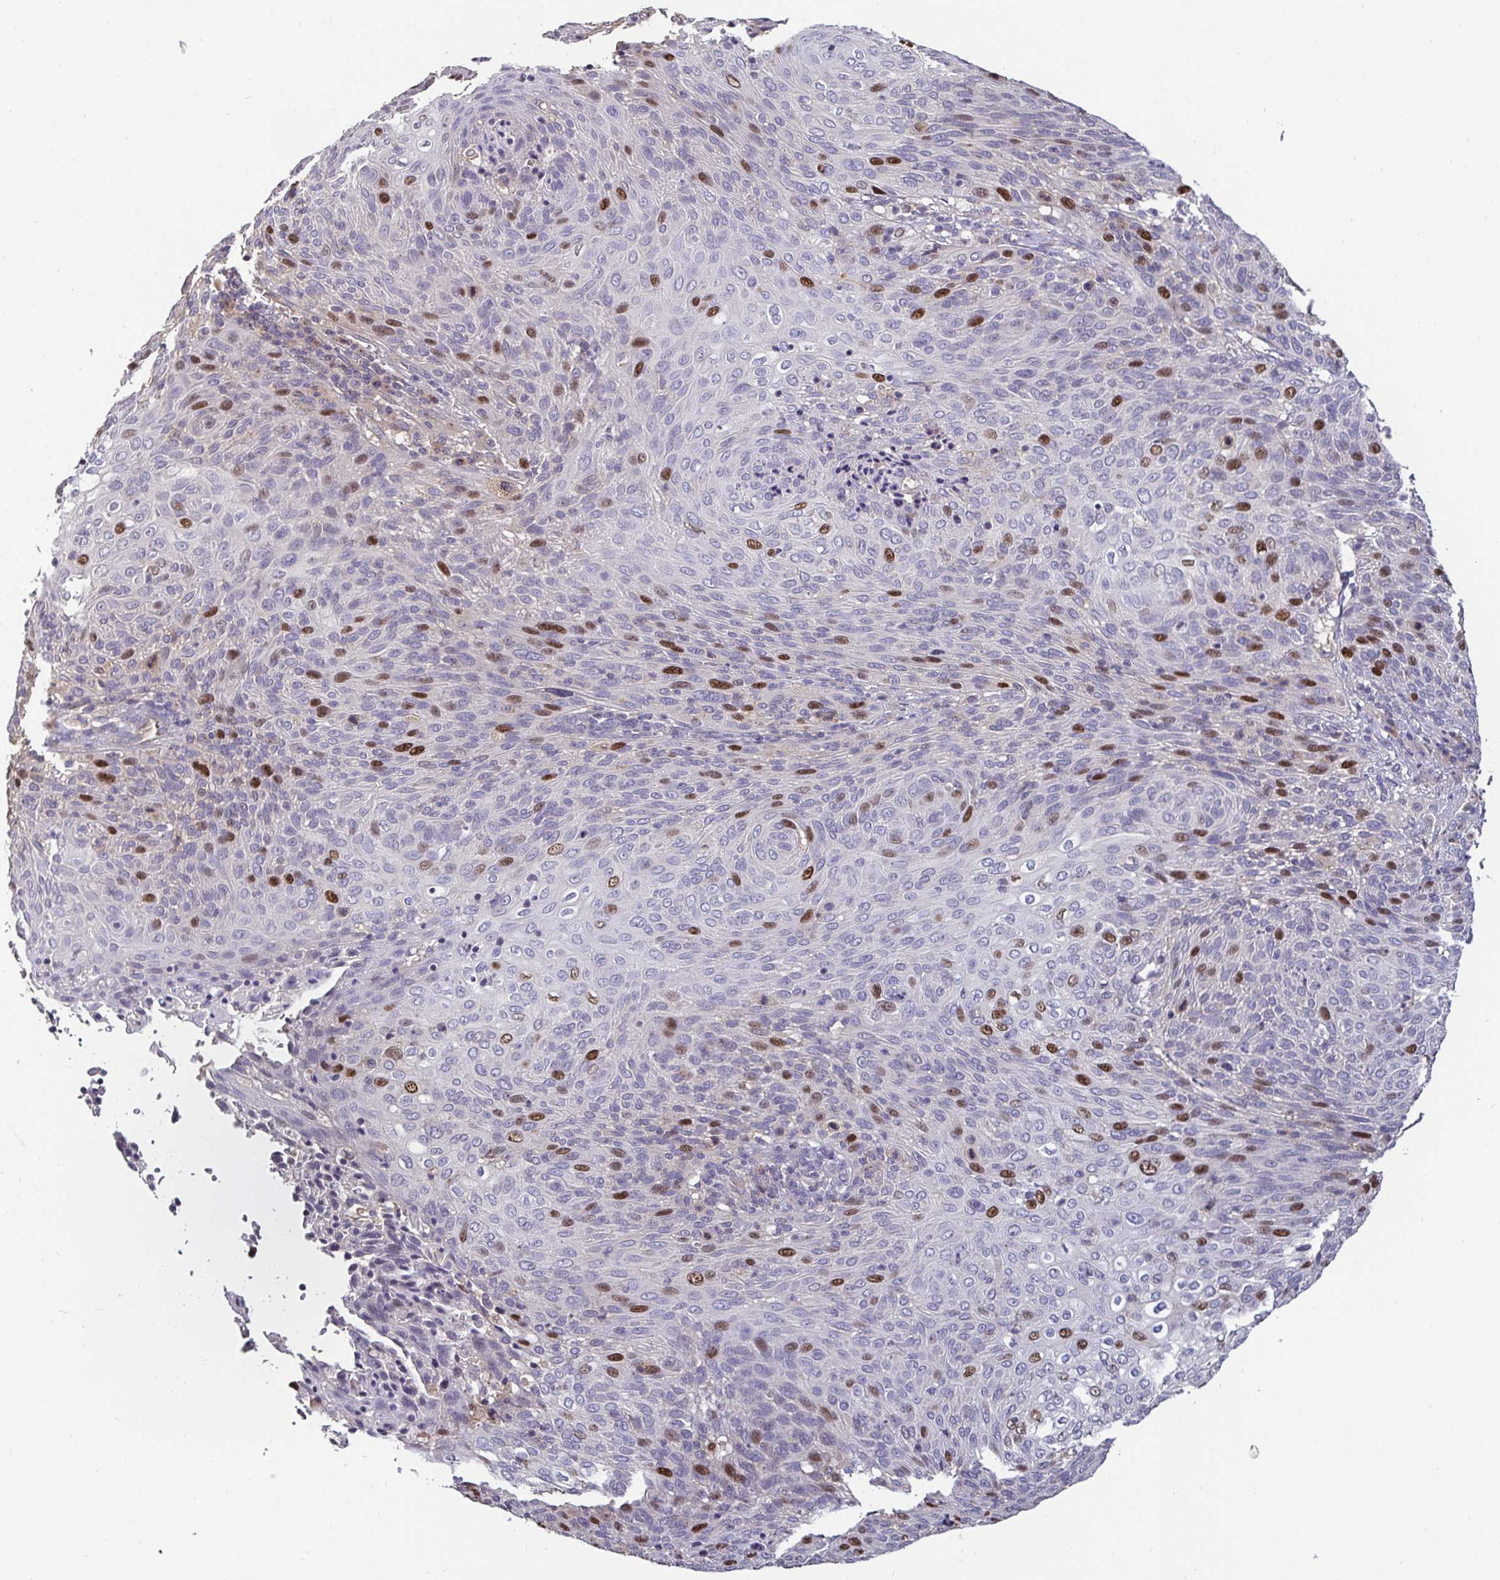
{"staining": {"intensity": "strong", "quantity": "<25%", "location": "nuclear"}, "tissue": "cervical cancer", "cell_type": "Tumor cells", "image_type": "cancer", "snomed": [{"axis": "morphology", "description": "Squamous cell carcinoma, NOS"}, {"axis": "topography", "description": "Cervix"}], "caption": "Tumor cells display medium levels of strong nuclear positivity in about <25% of cells in human cervical cancer (squamous cell carcinoma).", "gene": "ANLN", "patient": {"sex": "female", "age": 31}}